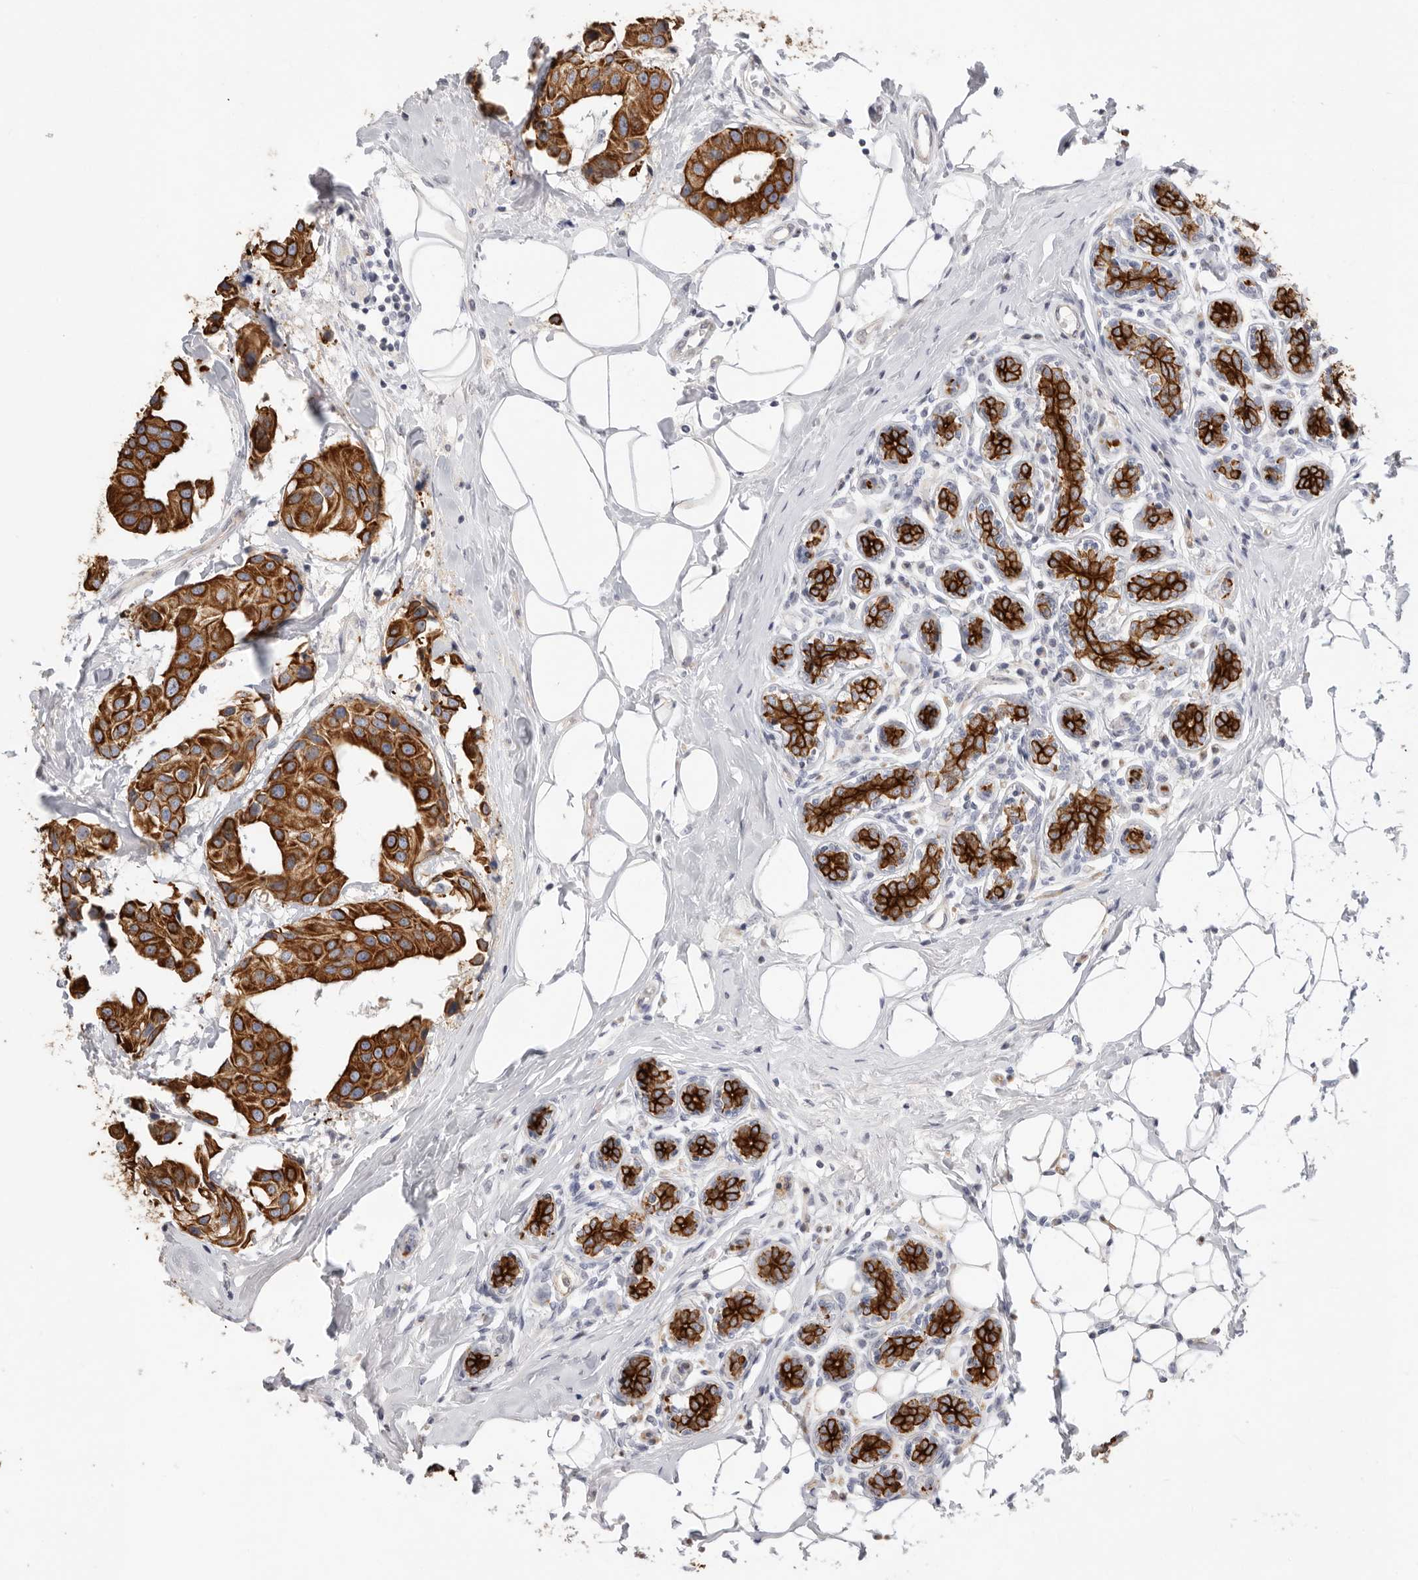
{"staining": {"intensity": "strong", "quantity": ">75%", "location": "cytoplasmic/membranous"}, "tissue": "breast cancer", "cell_type": "Tumor cells", "image_type": "cancer", "snomed": [{"axis": "morphology", "description": "Normal tissue, NOS"}, {"axis": "morphology", "description": "Duct carcinoma"}, {"axis": "topography", "description": "Breast"}], "caption": "Immunohistochemistry (IHC) (DAB) staining of breast cancer (intraductal carcinoma) exhibits strong cytoplasmic/membranous protein staining in about >75% of tumor cells. (DAB (3,3'-diaminobenzidine) IHC with brightfield microscopy, high magnification).", "gene": "USH1C", "patient": {"sex": "female", "age": 39}}